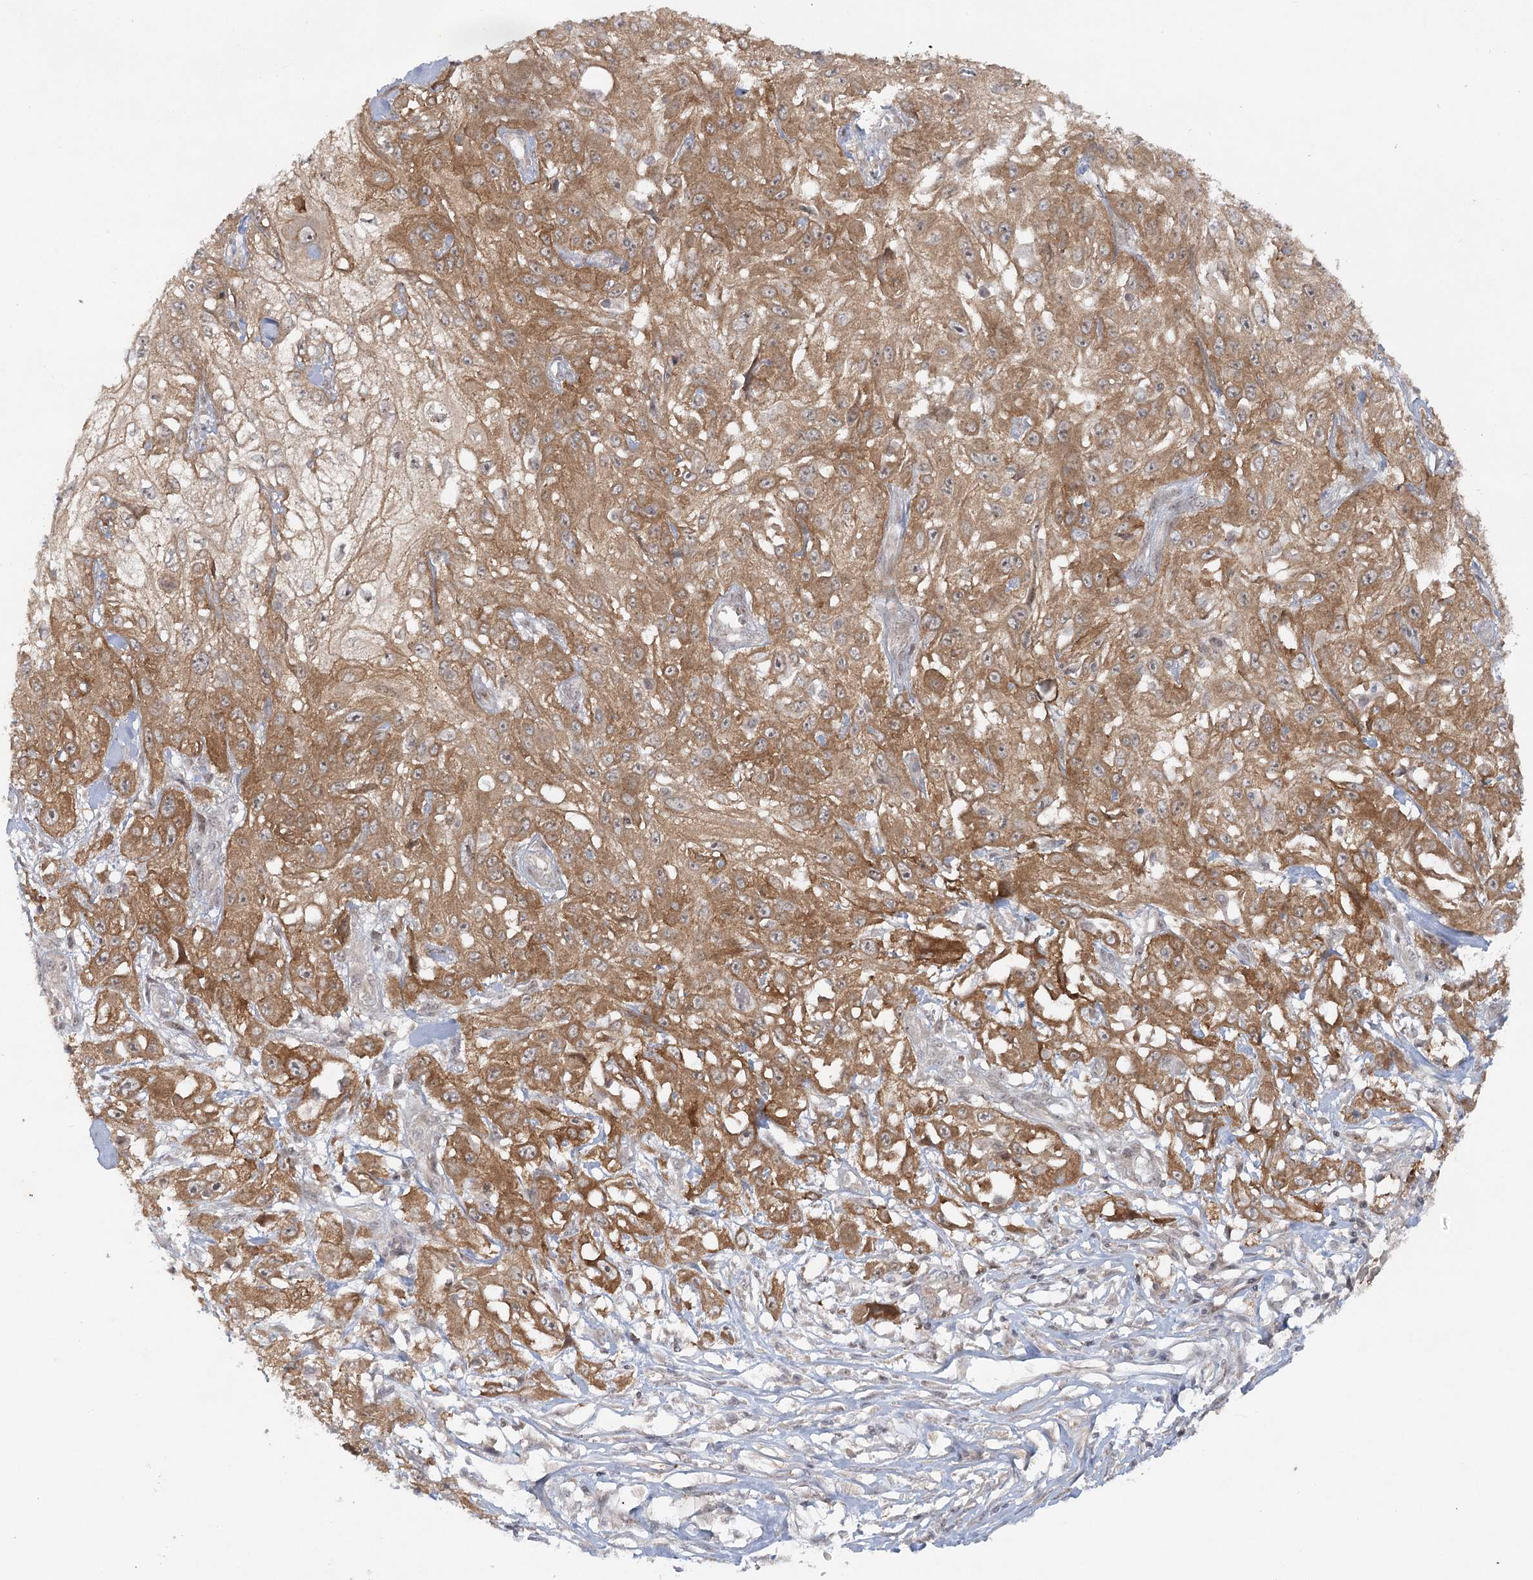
{"staining": {"intensity": "moderate", "quantity": ">75%", "location": "cytoplasmic/membranous"}, "tissue": "skin cancer", "cell_type": "Tumor cells", "image_type": "cancer", "snomed": [{"axis": "morphology", "description": "Squamous cell carcinoma, NOS"}, {"axis": "morphology", "description": "Squamous cell carcinoma, metastatic, NOS"}, {"axis": "topography", "description": "Skin"}, {"axis": "topography", "description": "Lymph node"}], "caption": "About >75% of tumor cells in squamous cell carcinoma (skin) reveal moderate cytoplasmic/membranous protein expression as visualized by brown immunohistochemical staining.", "gene": "SH2D3A", "patient": {"sex": "male", "age": 75}}